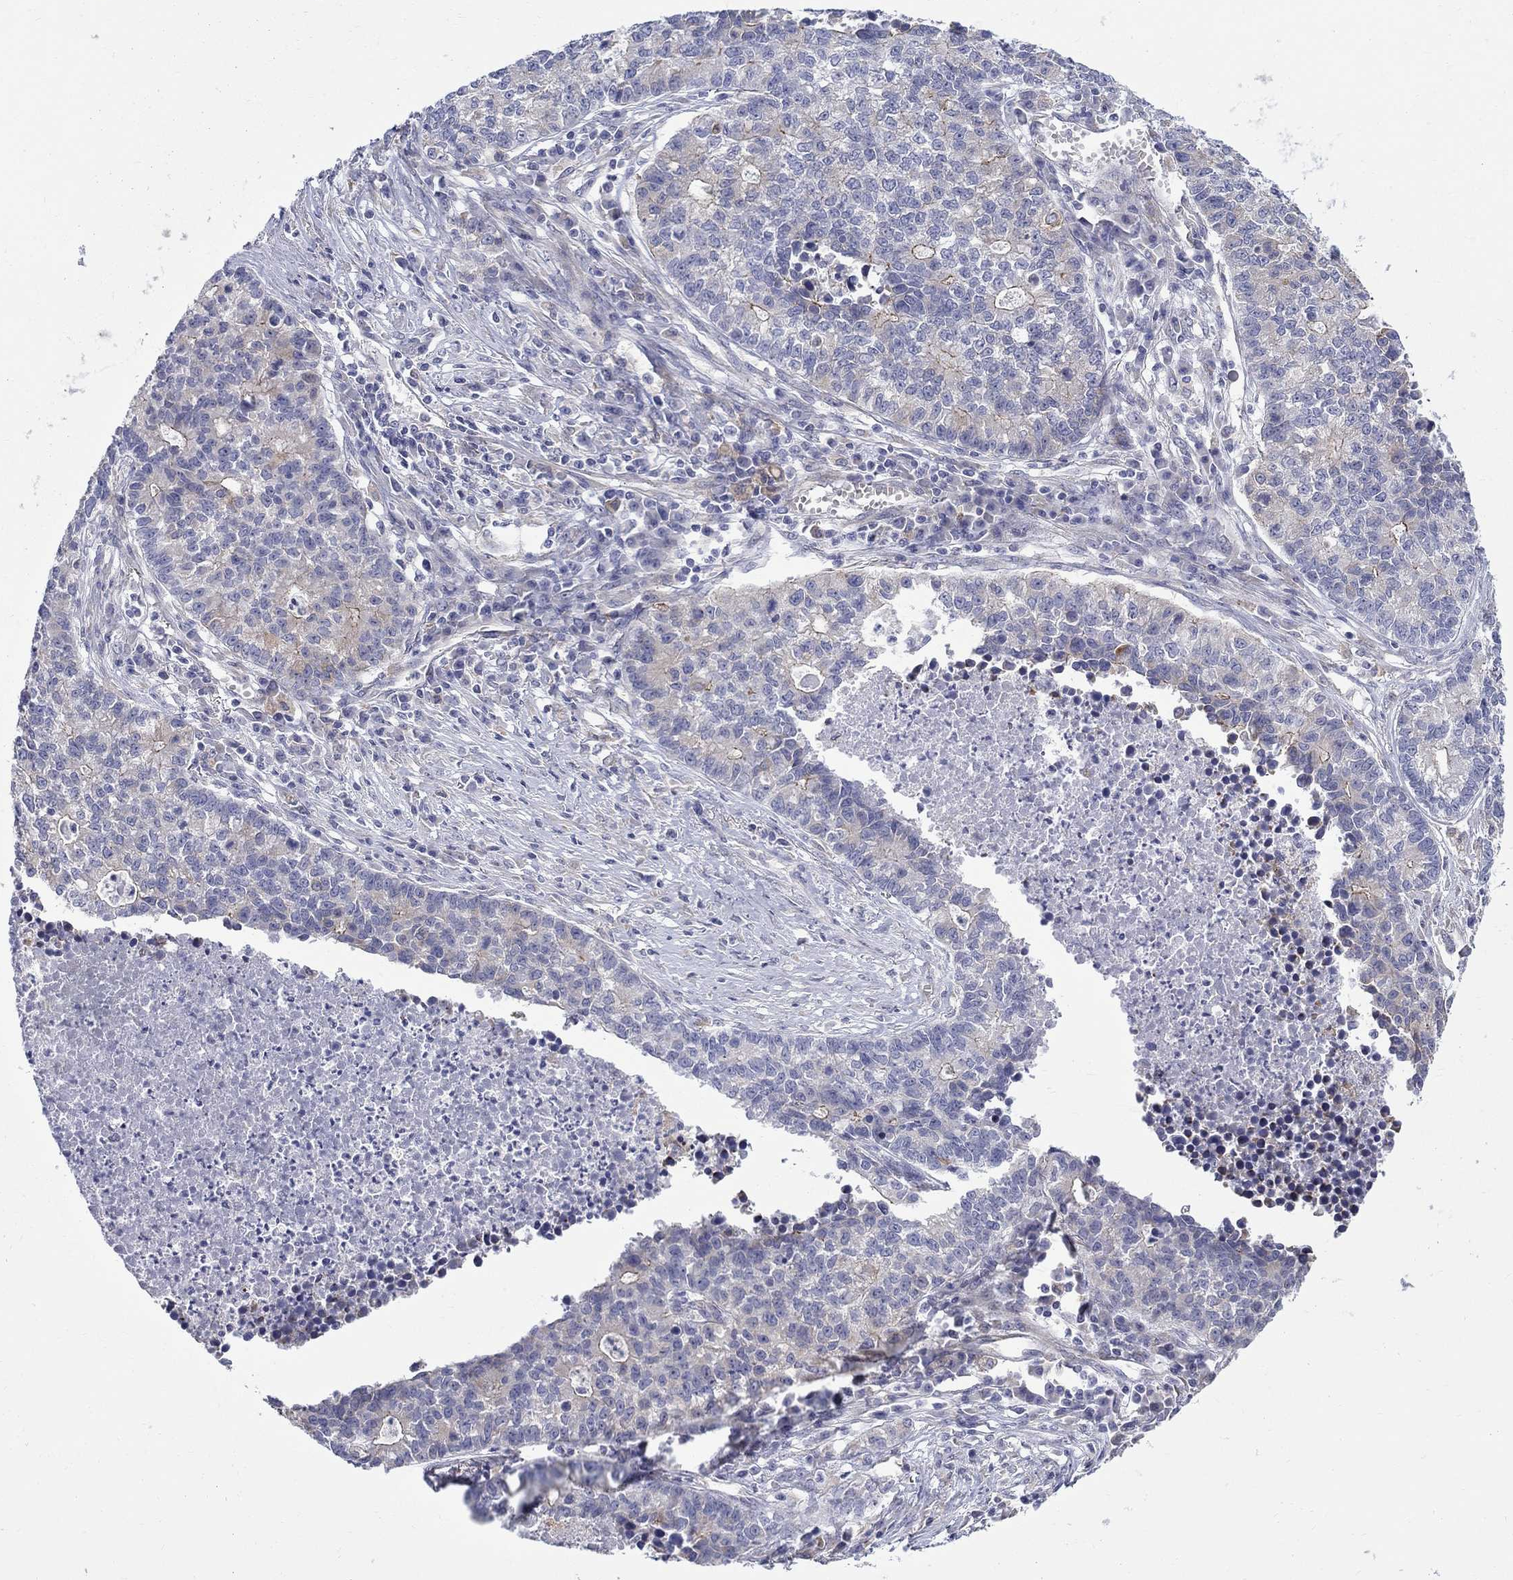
{"staining": {"intensity": "negative", "quantity": "none", "location": "none"}, "tissue": "lung cancer", "cell_type": "Tumor cells", "image_type": "cancer", "snomed": [{"axis": "morphology", "description": "Adenocarcinoma, NOS"}, {"axis": "topography", "description": "Lung"}], "caption": "The micrograph displays no staining of tumor cells in lung cancer (adenocarcinoma).", "gene": "QRFPR", "patient": {"sex": "male", "age": 57}}